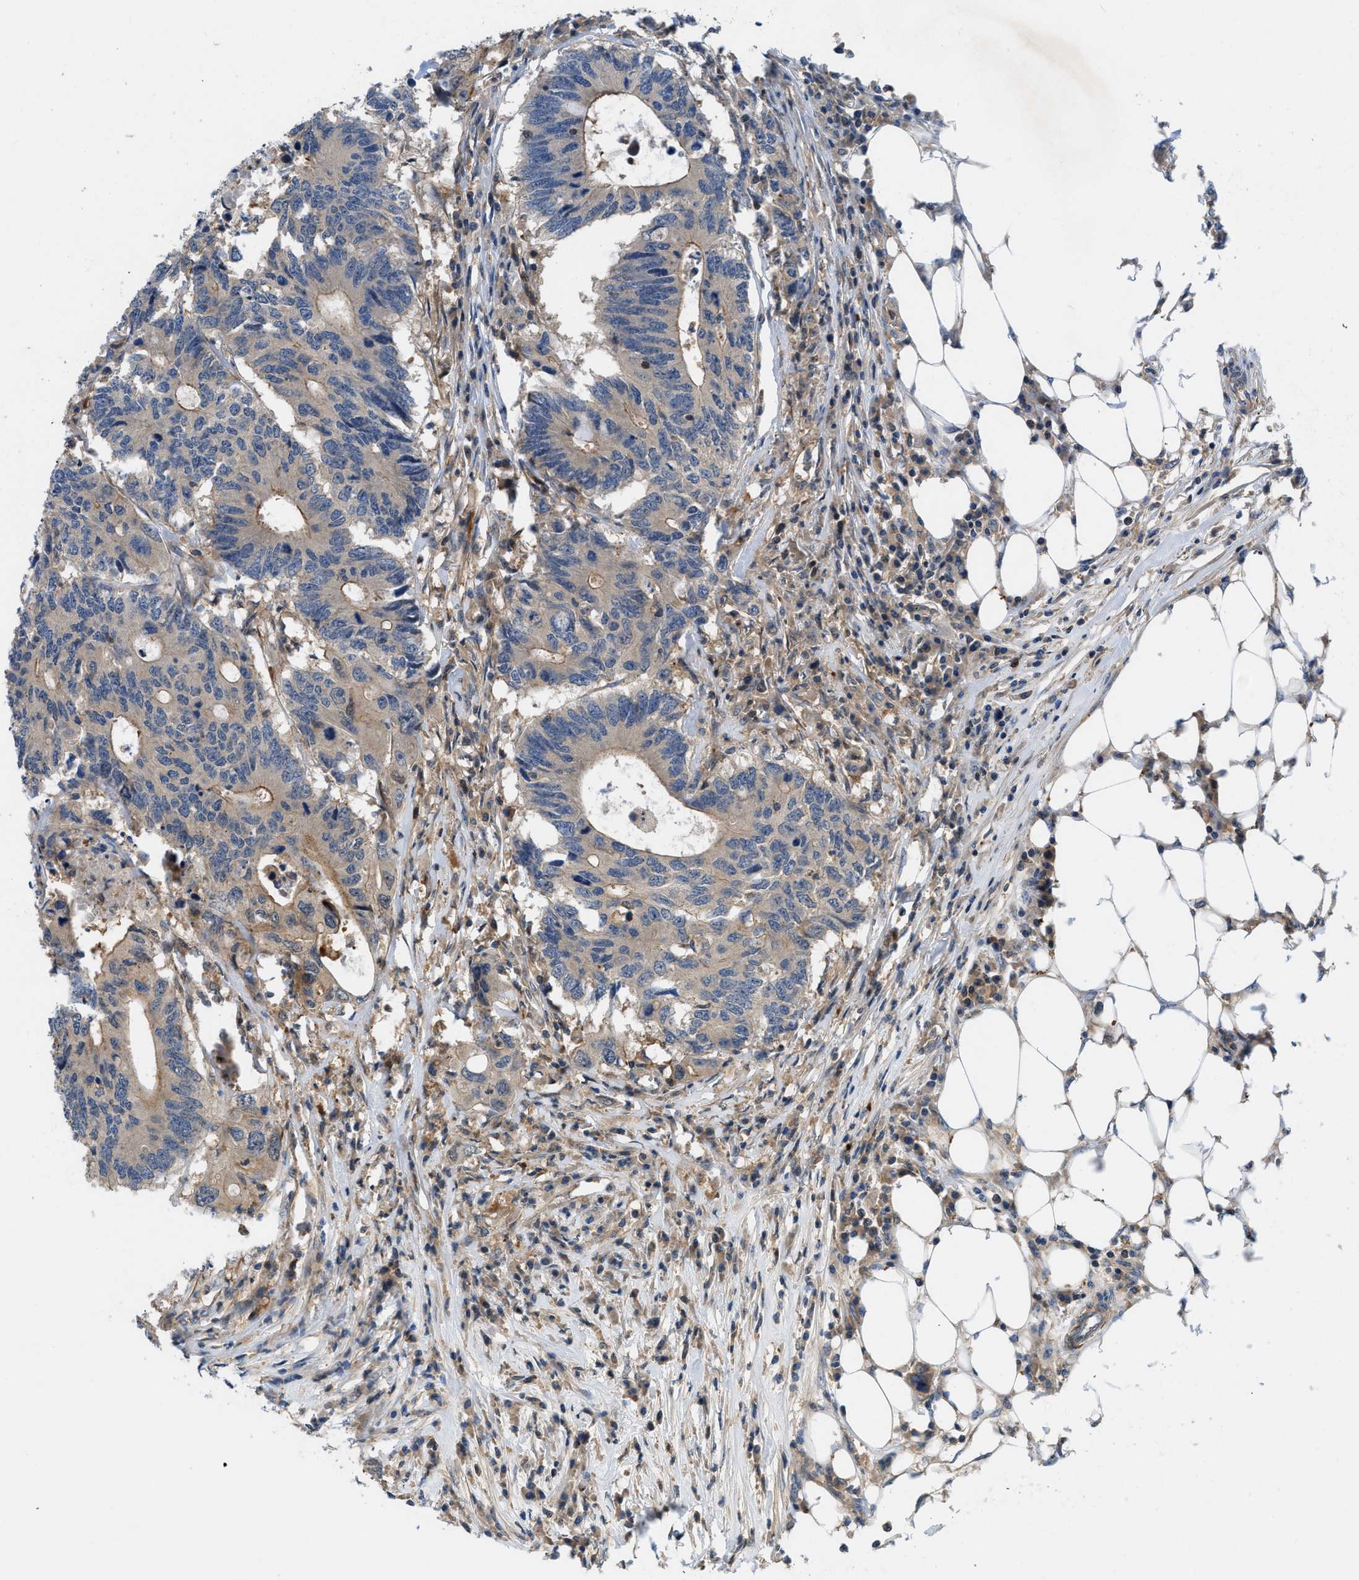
{"staining": {"intensity": "weak", "quantity": "25%-75%", "location": "cytoplasmic/membranous"}, "tissue": "colorectal cancer", "cell_type": "Tumor cells", "image_type": "cancer", "snomed": [{"axis": "morphology", "description": "Adenocarcinoma, NOS"}, {"axis": "topography", "description": "Colon"}], "caption": "The photomicrograph displays a brown stain indicating the presence of a protein in the cytoplasmic/membranous of tumor cells in colorectal adenocarcinoma.", "gene": "GPR31", "patient": {"sex": "male", "age": 71}}